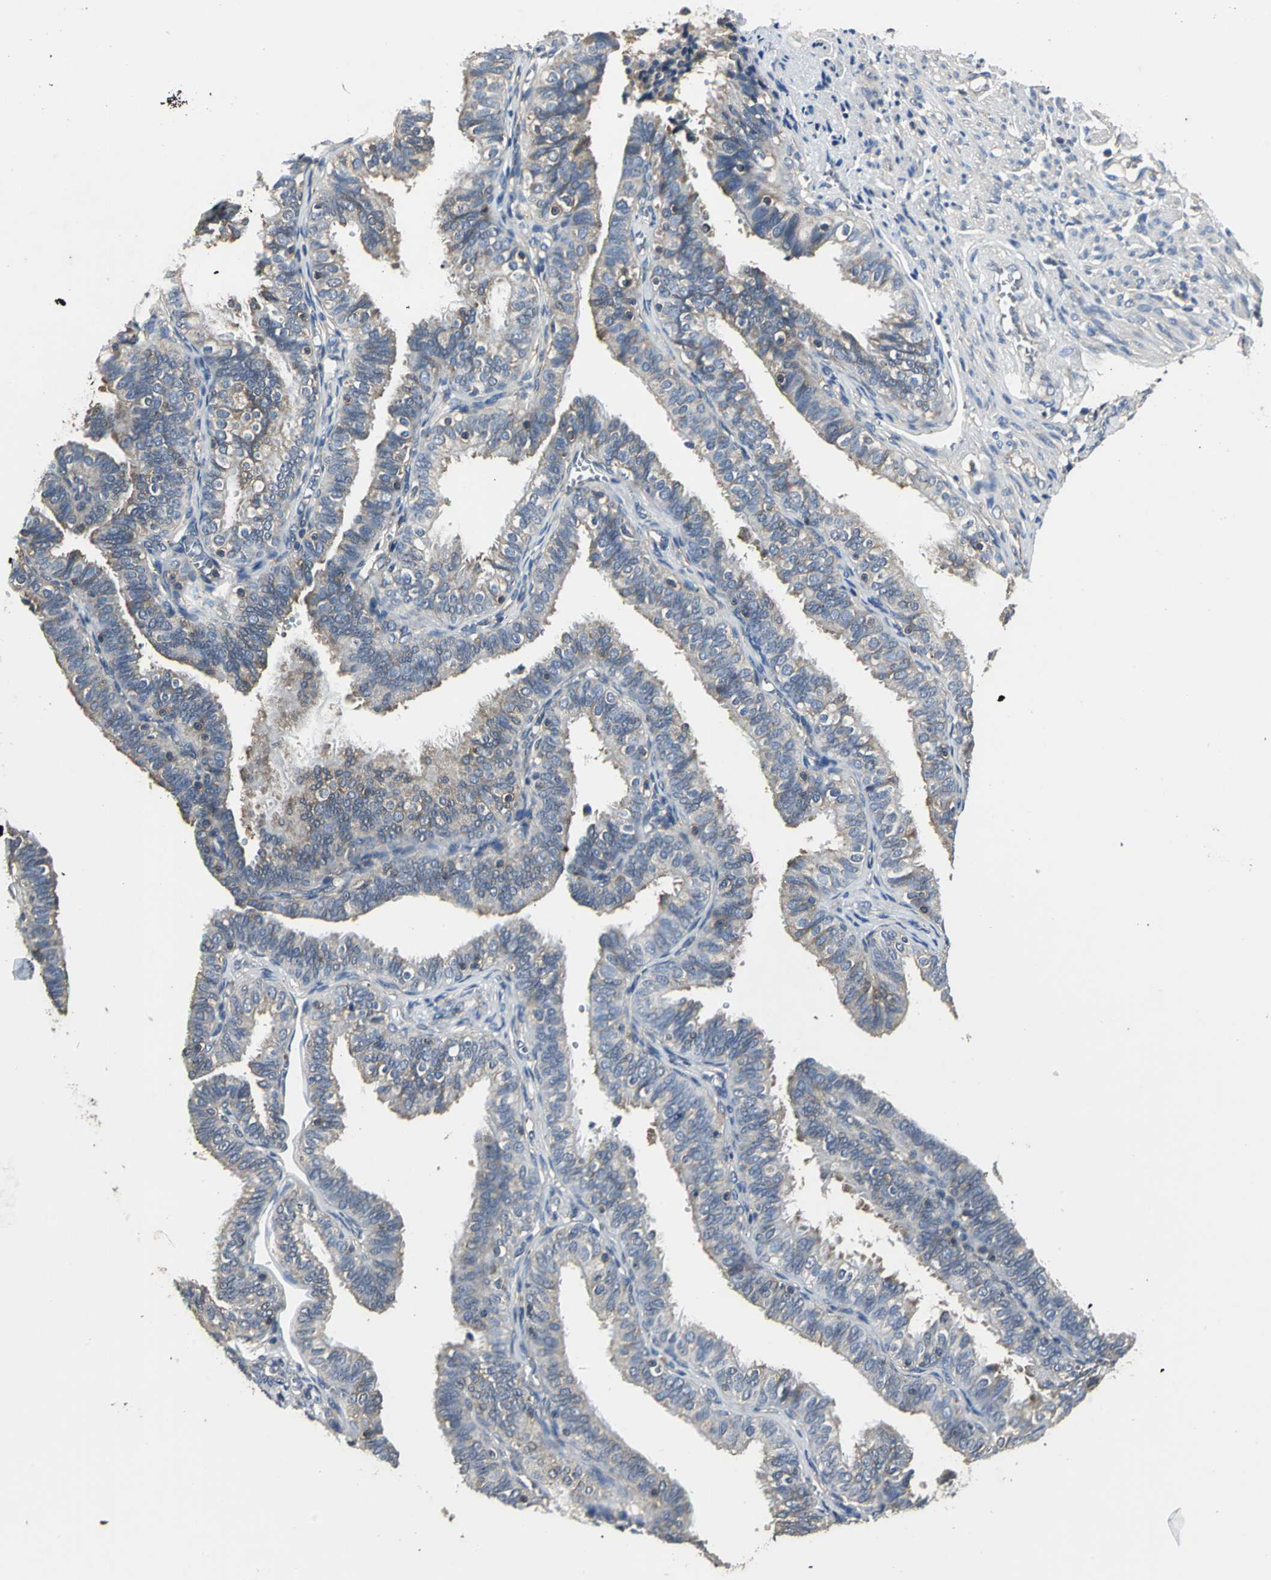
{"staining": {"intensity": "moderate", "quantity": ">75%", "location": "cytoplasmic/membranous"}, "tissue": "fallopian tube", "cell_type": "Glandular cells", "image_type": "normal", "snomed": [{"axis": "morphology", "description": "Normal tissue, NOS"}, {"axis": "topography", "description": "Fallopian tube"}], "caption": "Unremarkable fallopian tube demonstrates moderate cytoplasmic/membranous expression in approximately >75% of glandular cells, visualized by immunohistochemistry.", "gene": "IRF3", "patient": {"sex": "female", "age": 46}}